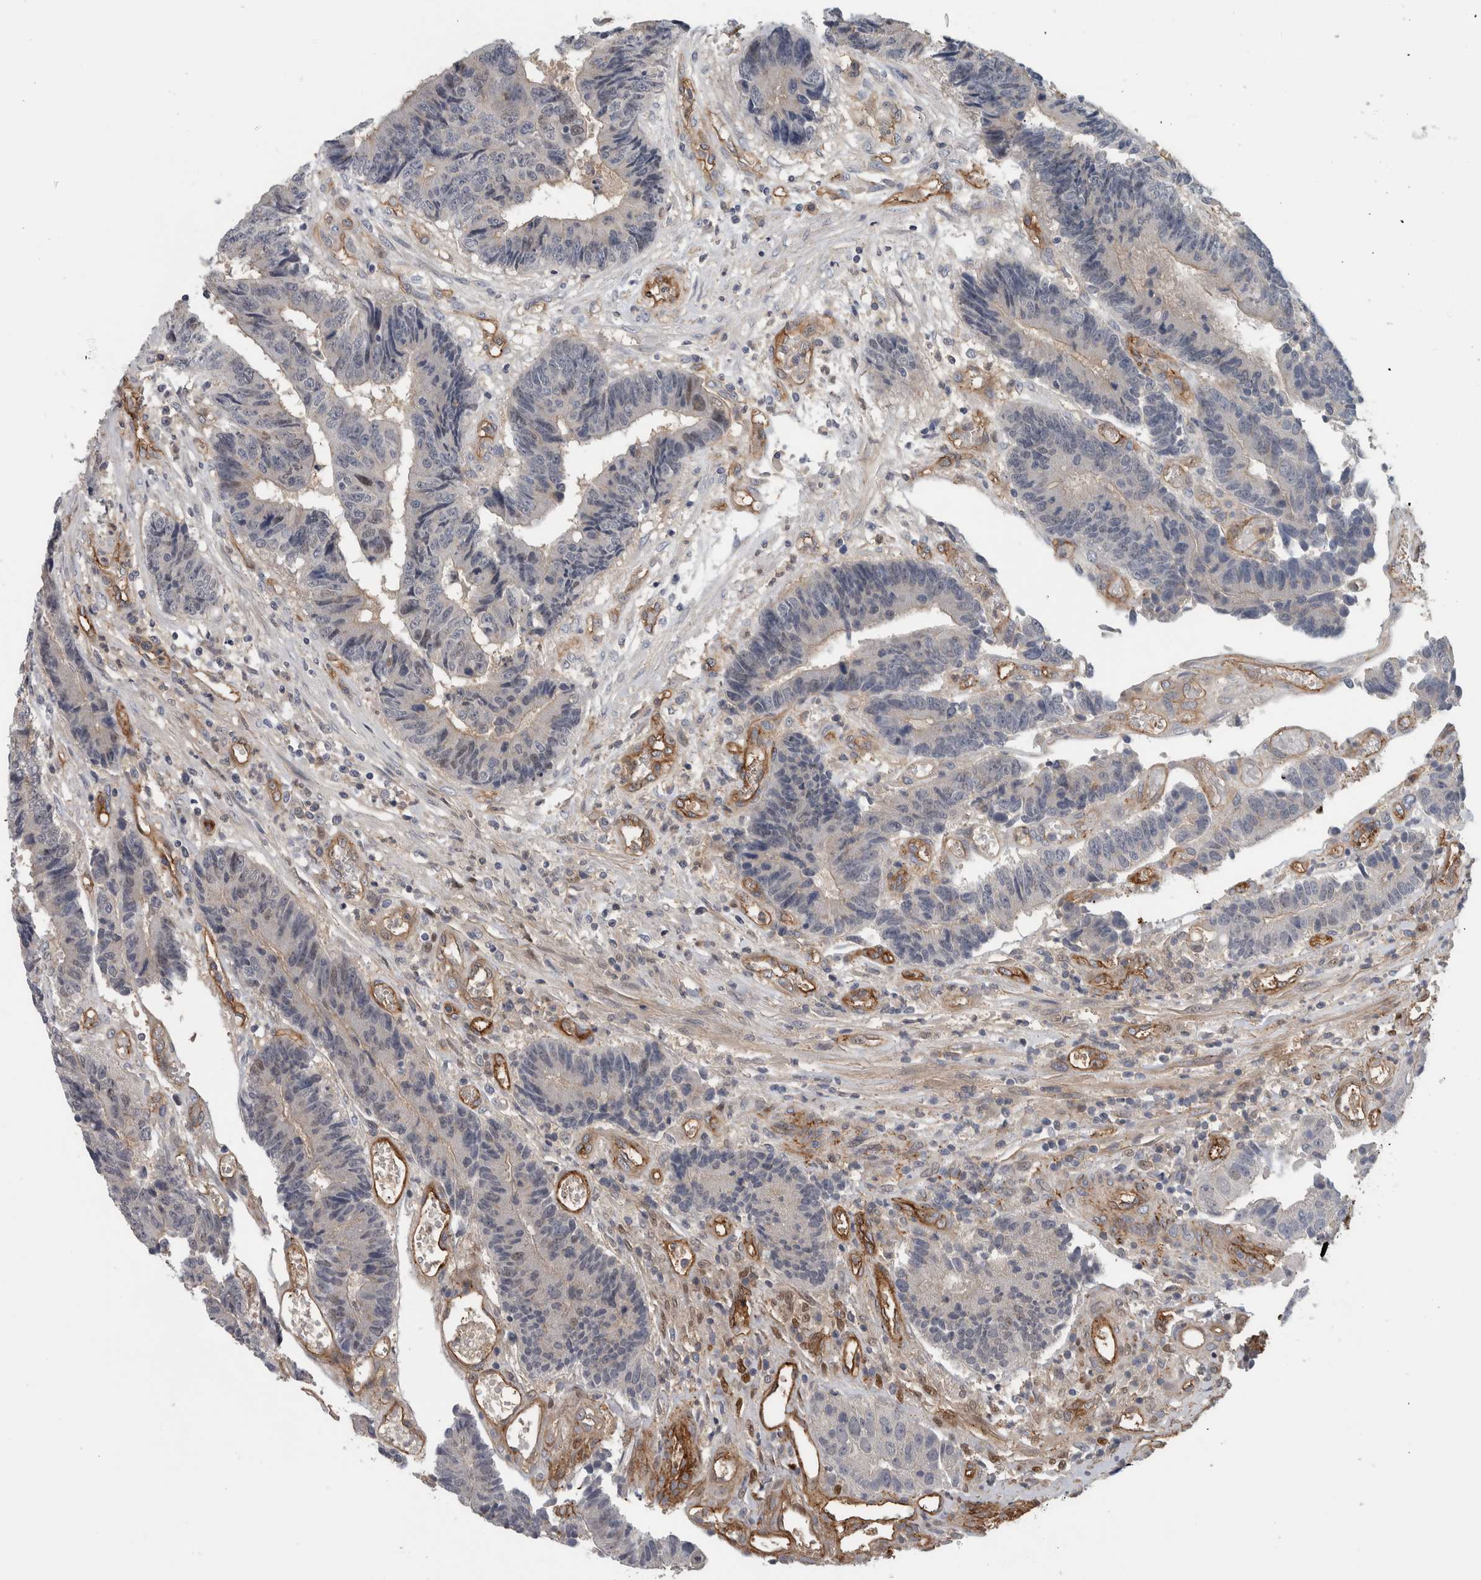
{"staining": {"intensity": "negative", "quantity": "none", "location": "none"}, "tissue": "colorectal cancer", "cell_type": "Tumor cells", "image_type": "cancer", "snomed": [{"axis": "morphology", "description": "Adenocarcinoma, NOS"}, {"axis": "topography", "description": "Rectum"}], "caption": "Immunohistochemical staining of human adenocarcinoma (colorectal) exhibits no significant positivity in tumor cells.", "gene": "CD59", "patient": {"sex": "male", "age": 84}}